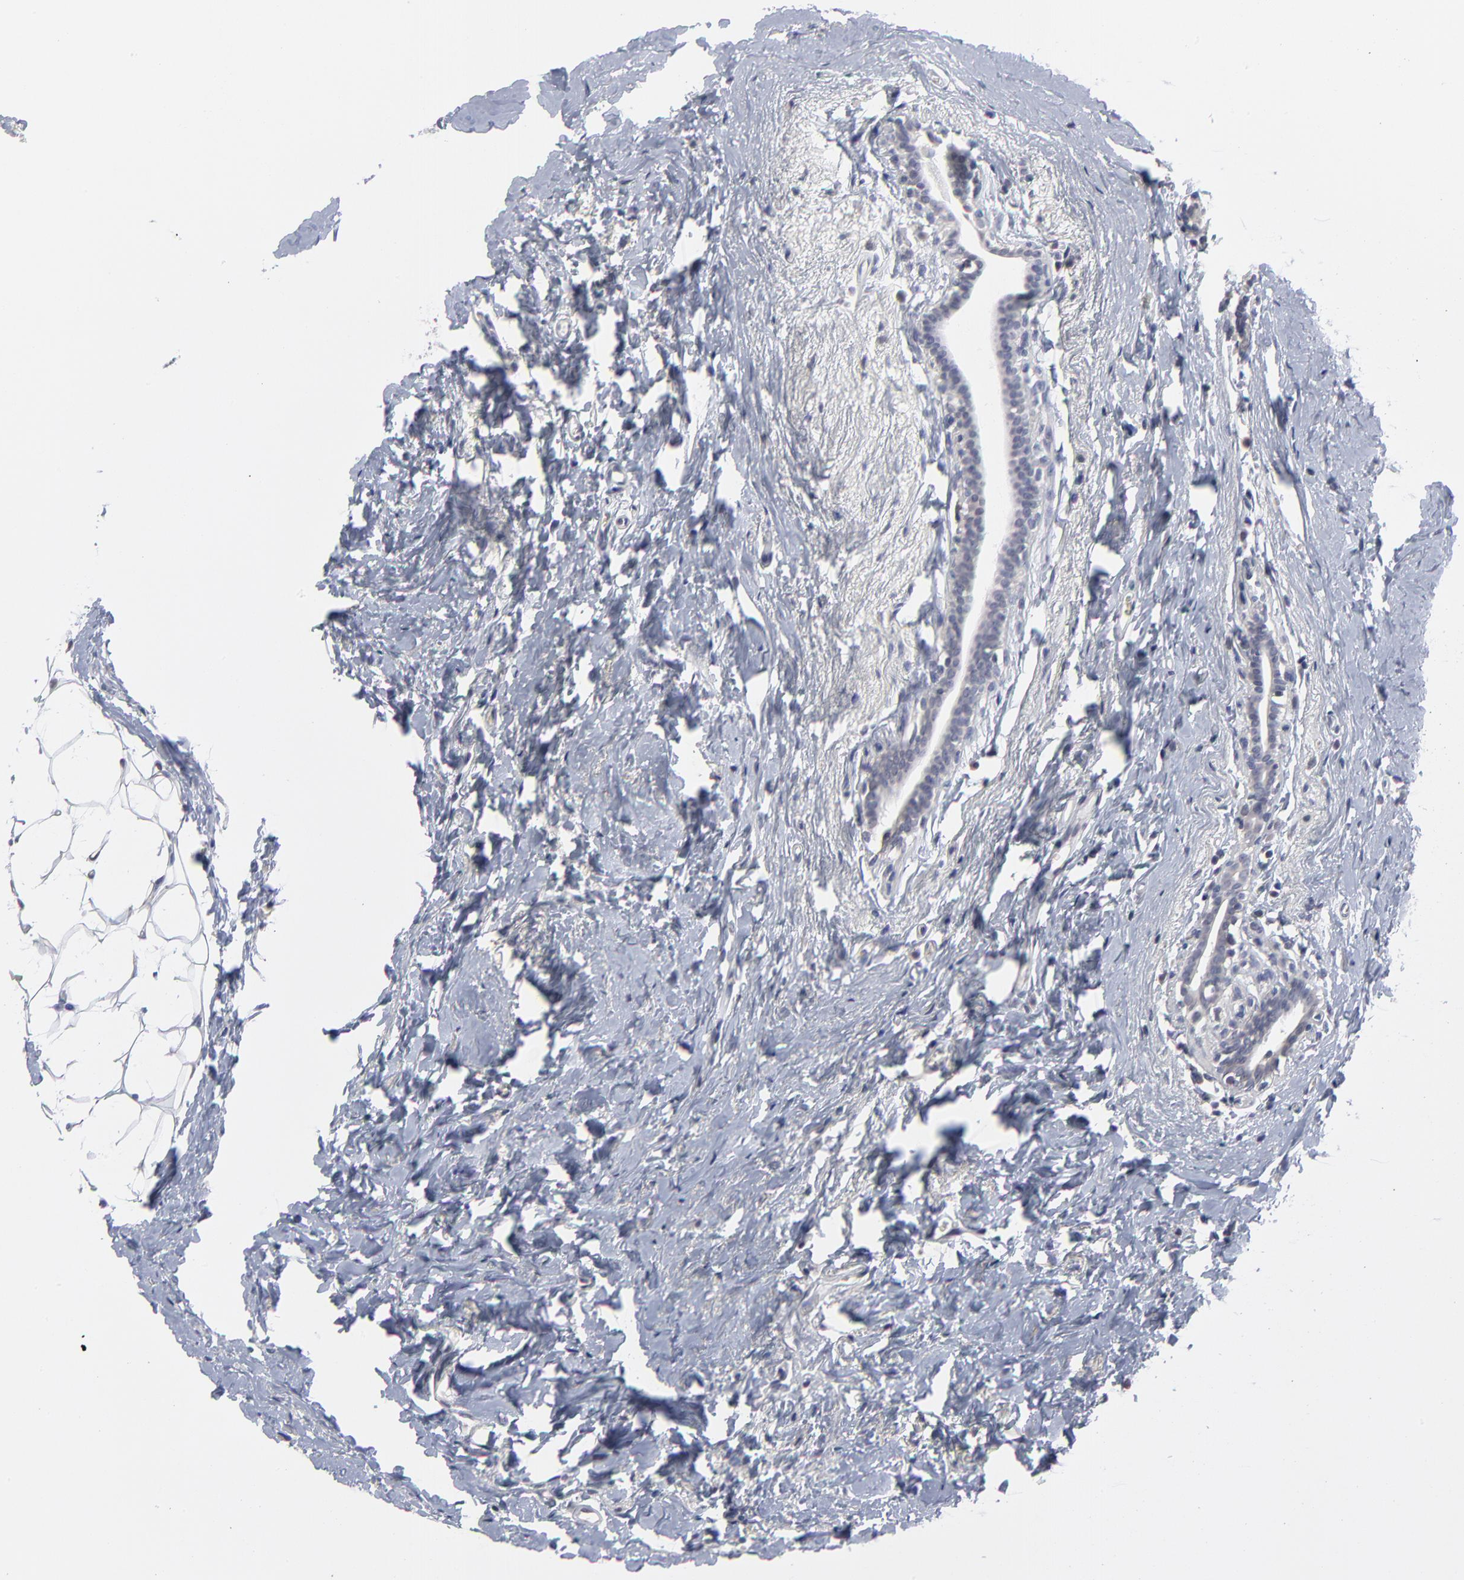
{"staining": {"intensity": "negative", "quantity": "none", "location": "none"}, "tissue": "breast cancer", "cell_type": "Tumor cells", "image_type": "cancer", "snomed": [{"axis": "morphology", "description": "Lobular carcinoma"}, {"axis": "topography", "description": "Breast"}], "caption": "The histopathology image shows no significant staining in tumor cells of breast cancer.", "gene": "MAGEA10", "patient": {"sex": "female", "age": 57}}